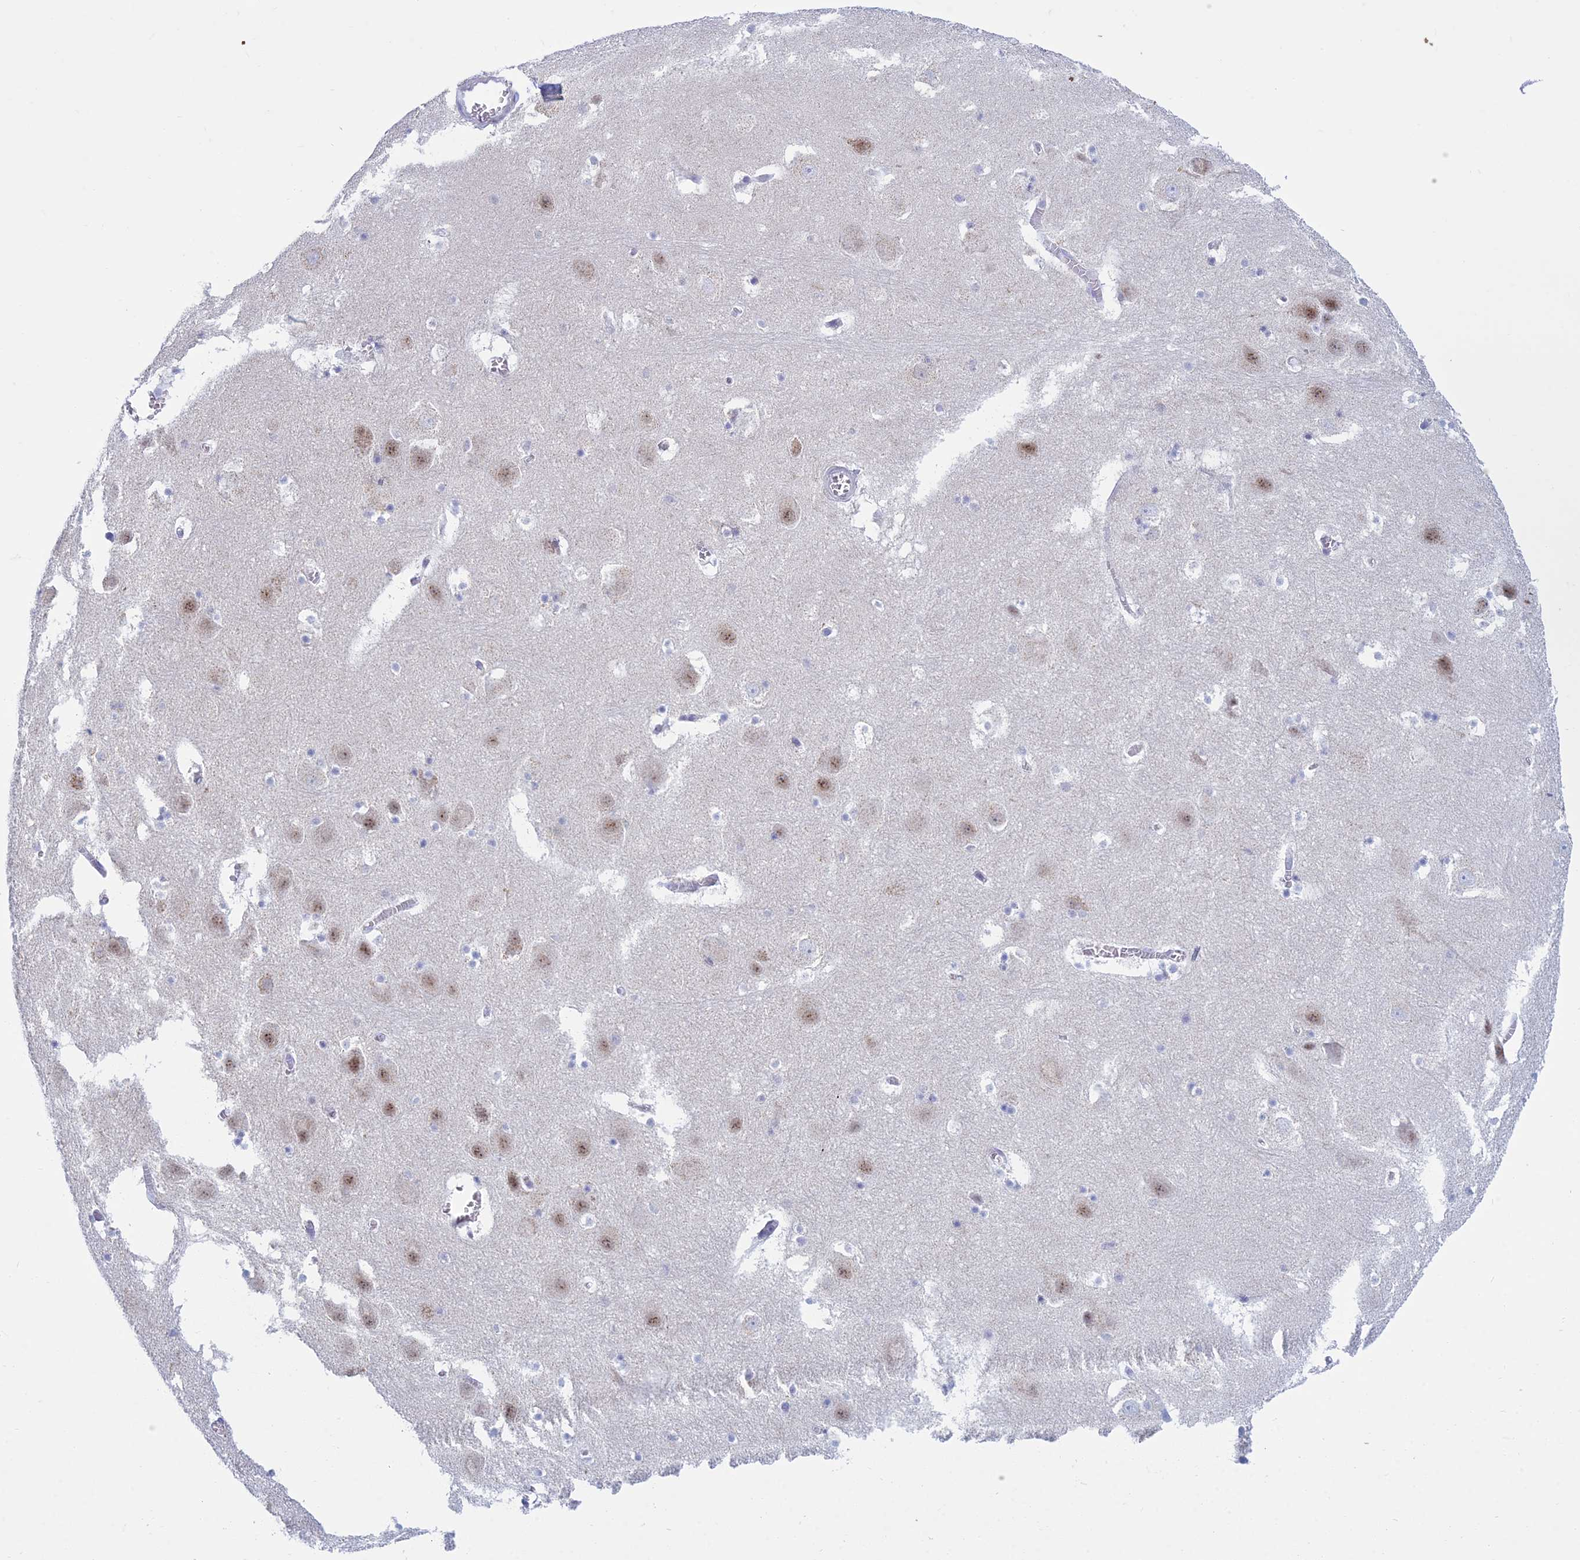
{"staining": {"intensity": "negative", "quantity": "none", "location": "none"}, "tissue": "hippocampus", "cell_type": "Glial cells", "image_type": "normal", "snomed": [{"axis": "morphology", "description": "Normal tissue, NOS"}, {"axis": "topography", "description": "Hippocampus"}], "caption": "Immunohistochemistry image of unremarkable human hippocampus stained for a protein (brown), which reveals no staining in glial cells.", "gene": "KLF14", "patient": {"sex": "male", "age": 45}}